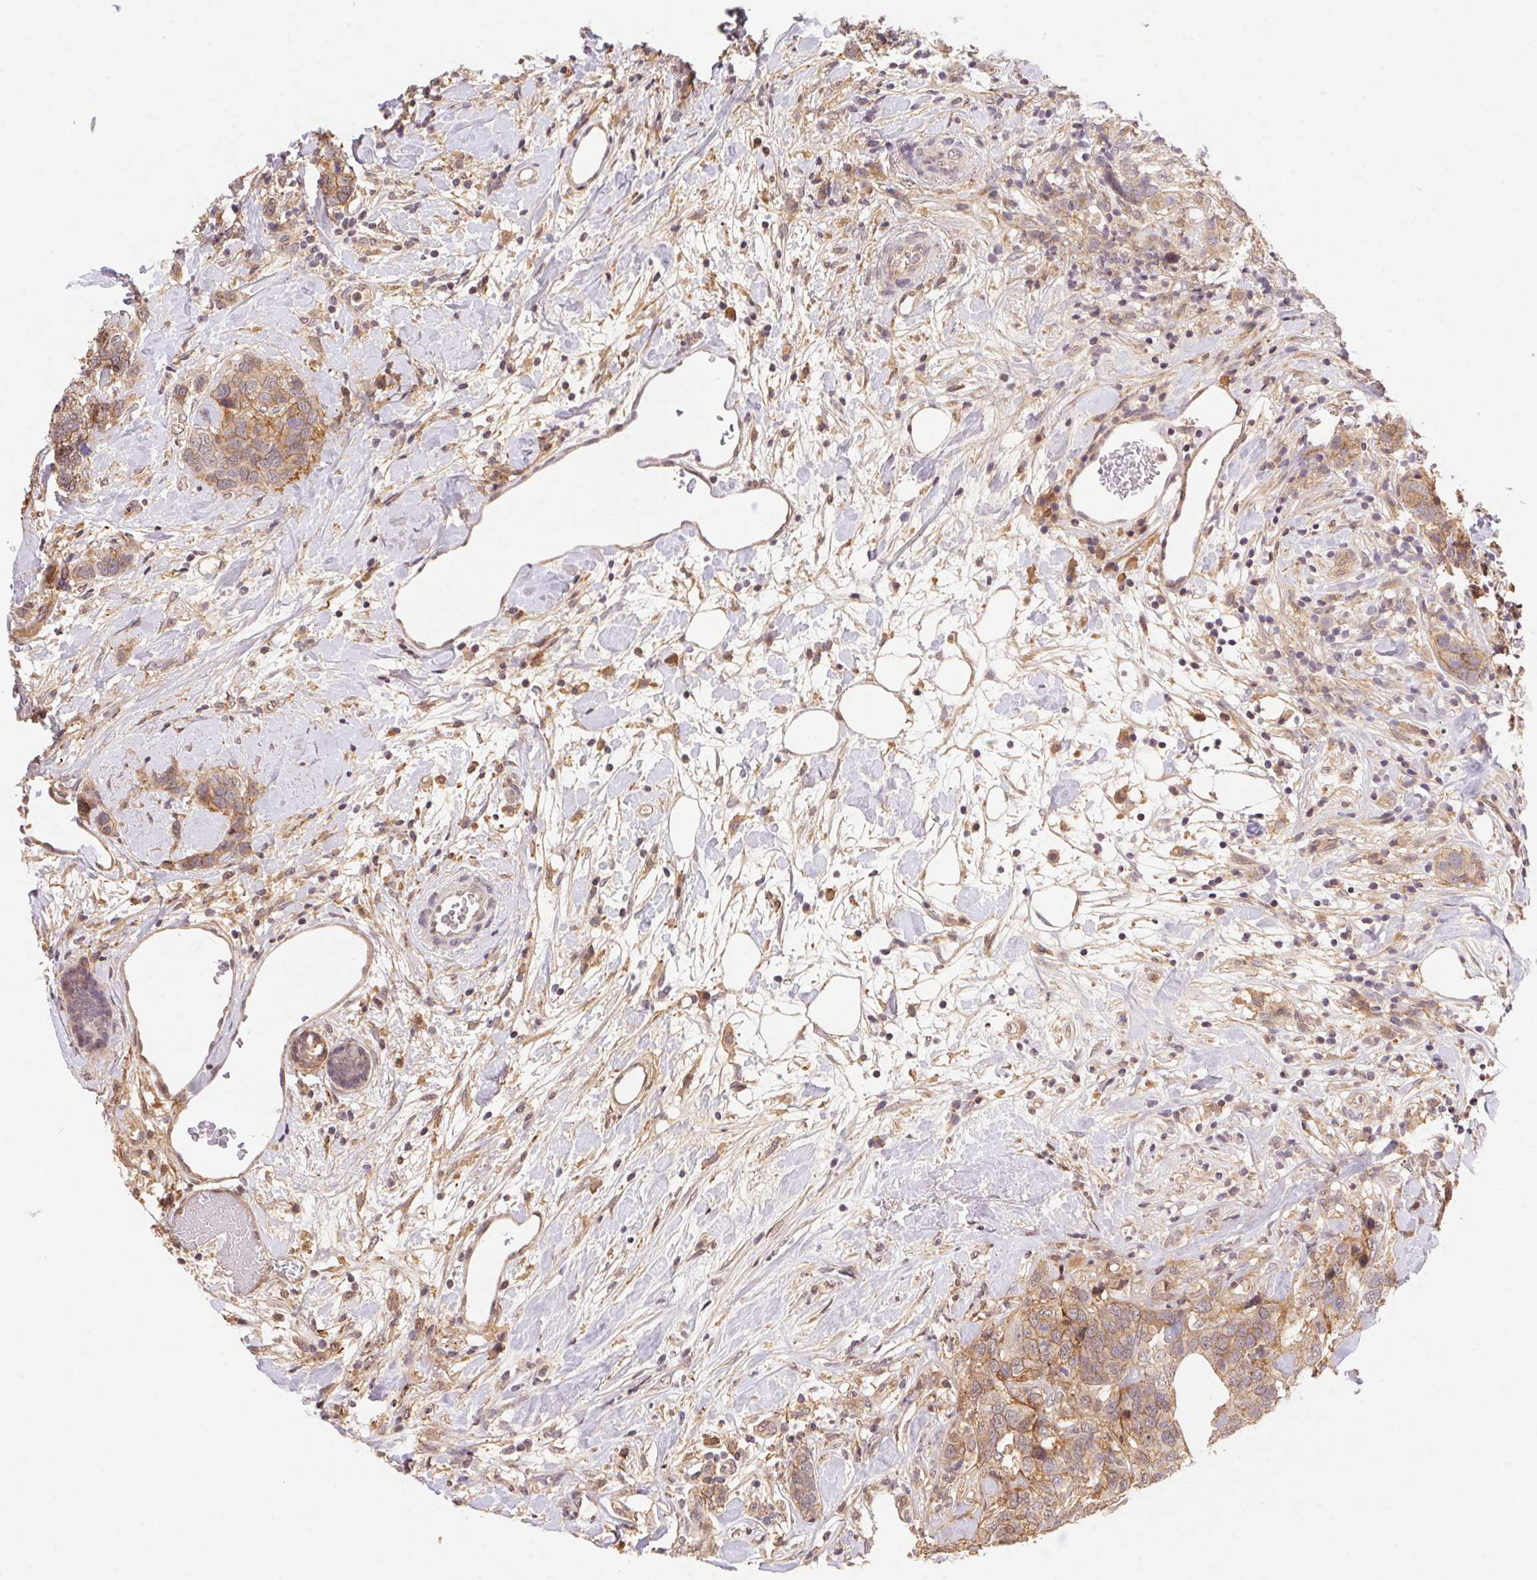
{"staining": {"intensity": "weak", "quantity": ">75%", "location": "cytoplasmic/membranous"}, "tissue": "breast cancer", "cell_type": "Tumor cells", "image_type": "cancer", "snomed": [{"axis": "morphology", "description": "Lobular carcinoma"}, {"axis": "topography", "description": "Breast"}], "caption": "Breast cancer stained with IHC demonstrates weak cytoplasmic/membranous positivity in approximately >75% of tumor cells. The protein of interest is shown in brown color, while the nuclei are stained blue.", "gene": "SLC52A2", "patient": {"sex": "female", "age": 59}}